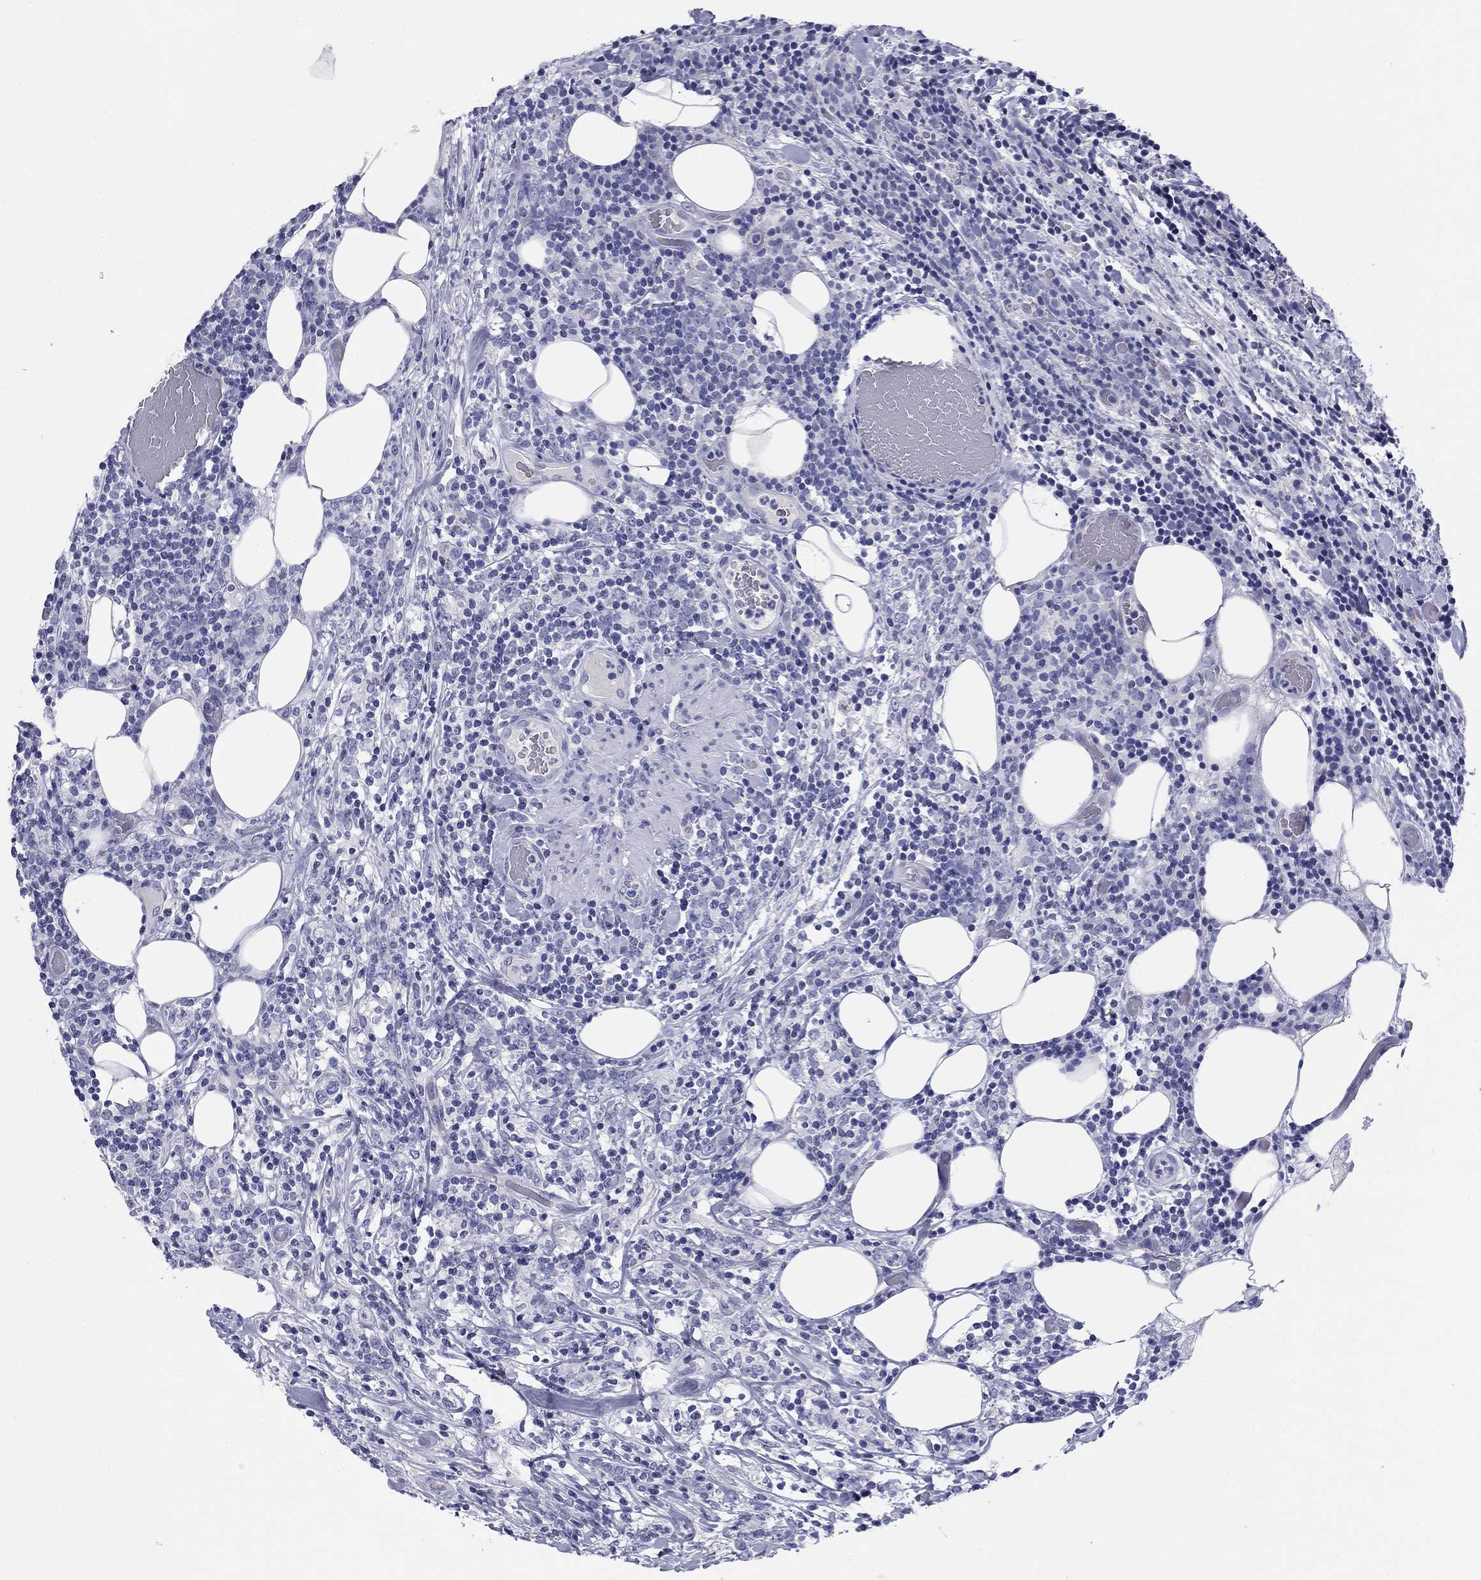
{"staining": {"intensity": "negative", "quantity": "none", "location": "none"}, "tissue": "lymphoma", "cell_type": "Tumor cells", "image_type": "cancer", "snomed": [{"axis": "morphology", "description": "Malignant lymphoma, non-Hodgkin's type, High grade"}, {"axis": "topography", "description": "Lymph node"}], "caption": "There is no significant positivity in tumor cells of lymphoma.", "gene": "ABCC2", "patient": {"sex": "female", "age": 84}}